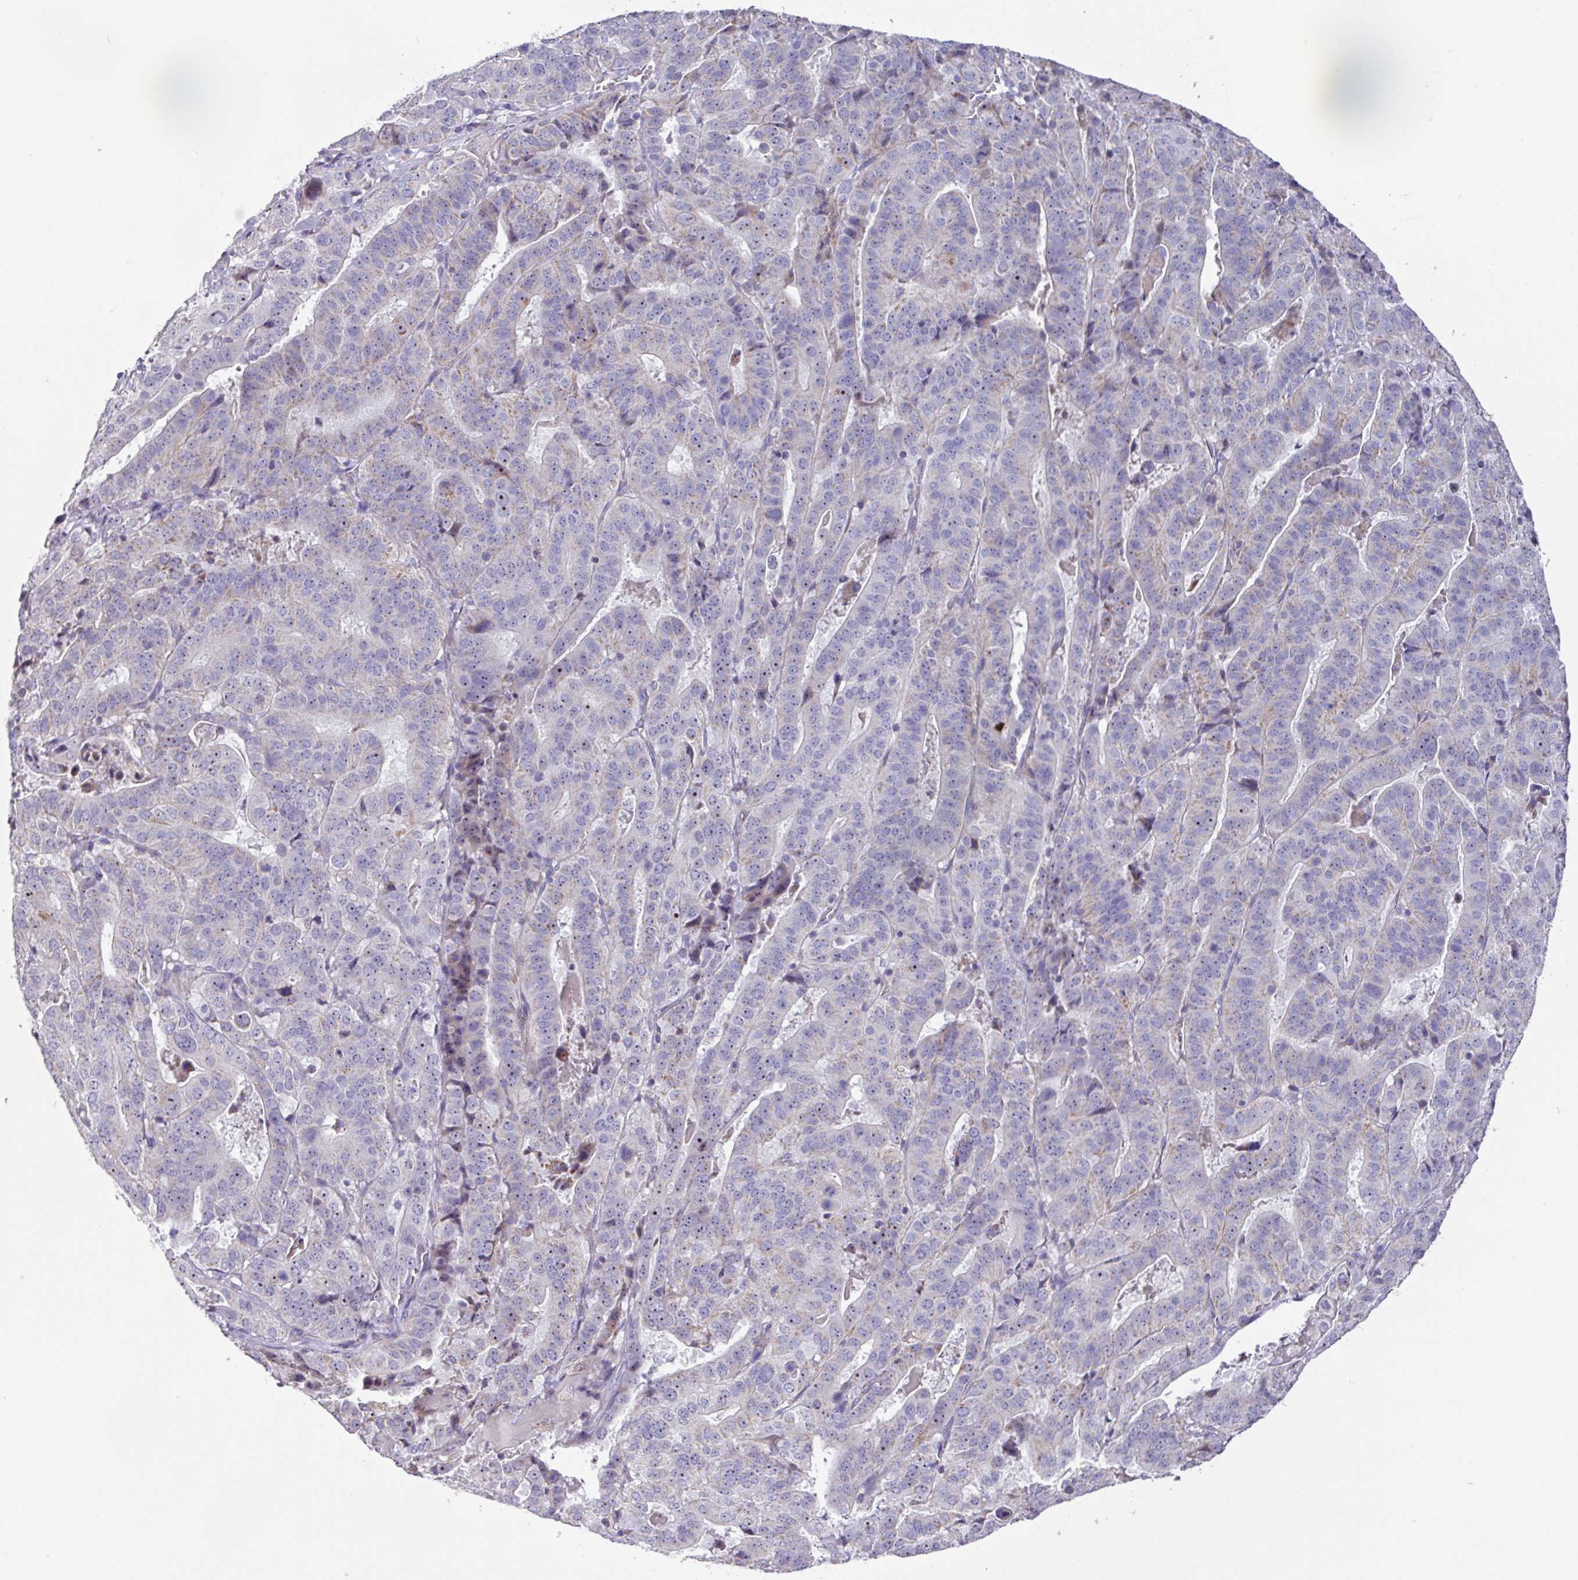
{"staining": {"intensity": "weak", "quantity": "<25%", "location": "cytoplasmic/membranous,nuclear"}, "tissue": "stomach cancer", "cell_type": "Tumor cells", "image_type": "cancer", "snomed": [{"axis": "morphology", "description": "Adenocarcinoma, NOS"}, {"axis": "topography", "description": "Stomach"}], "caption": "Immunohistochemical staining of human adenocarcinoma (stomach) exhibits no significant expression in tumor cells. (Brightfield microscopy of DAB (3,3'-diaminobenzidine) immunohistochemistry (IHC) at high magnification).", "gene": "MT-ND4", "patient": {"sex": "male", "age": 48}}